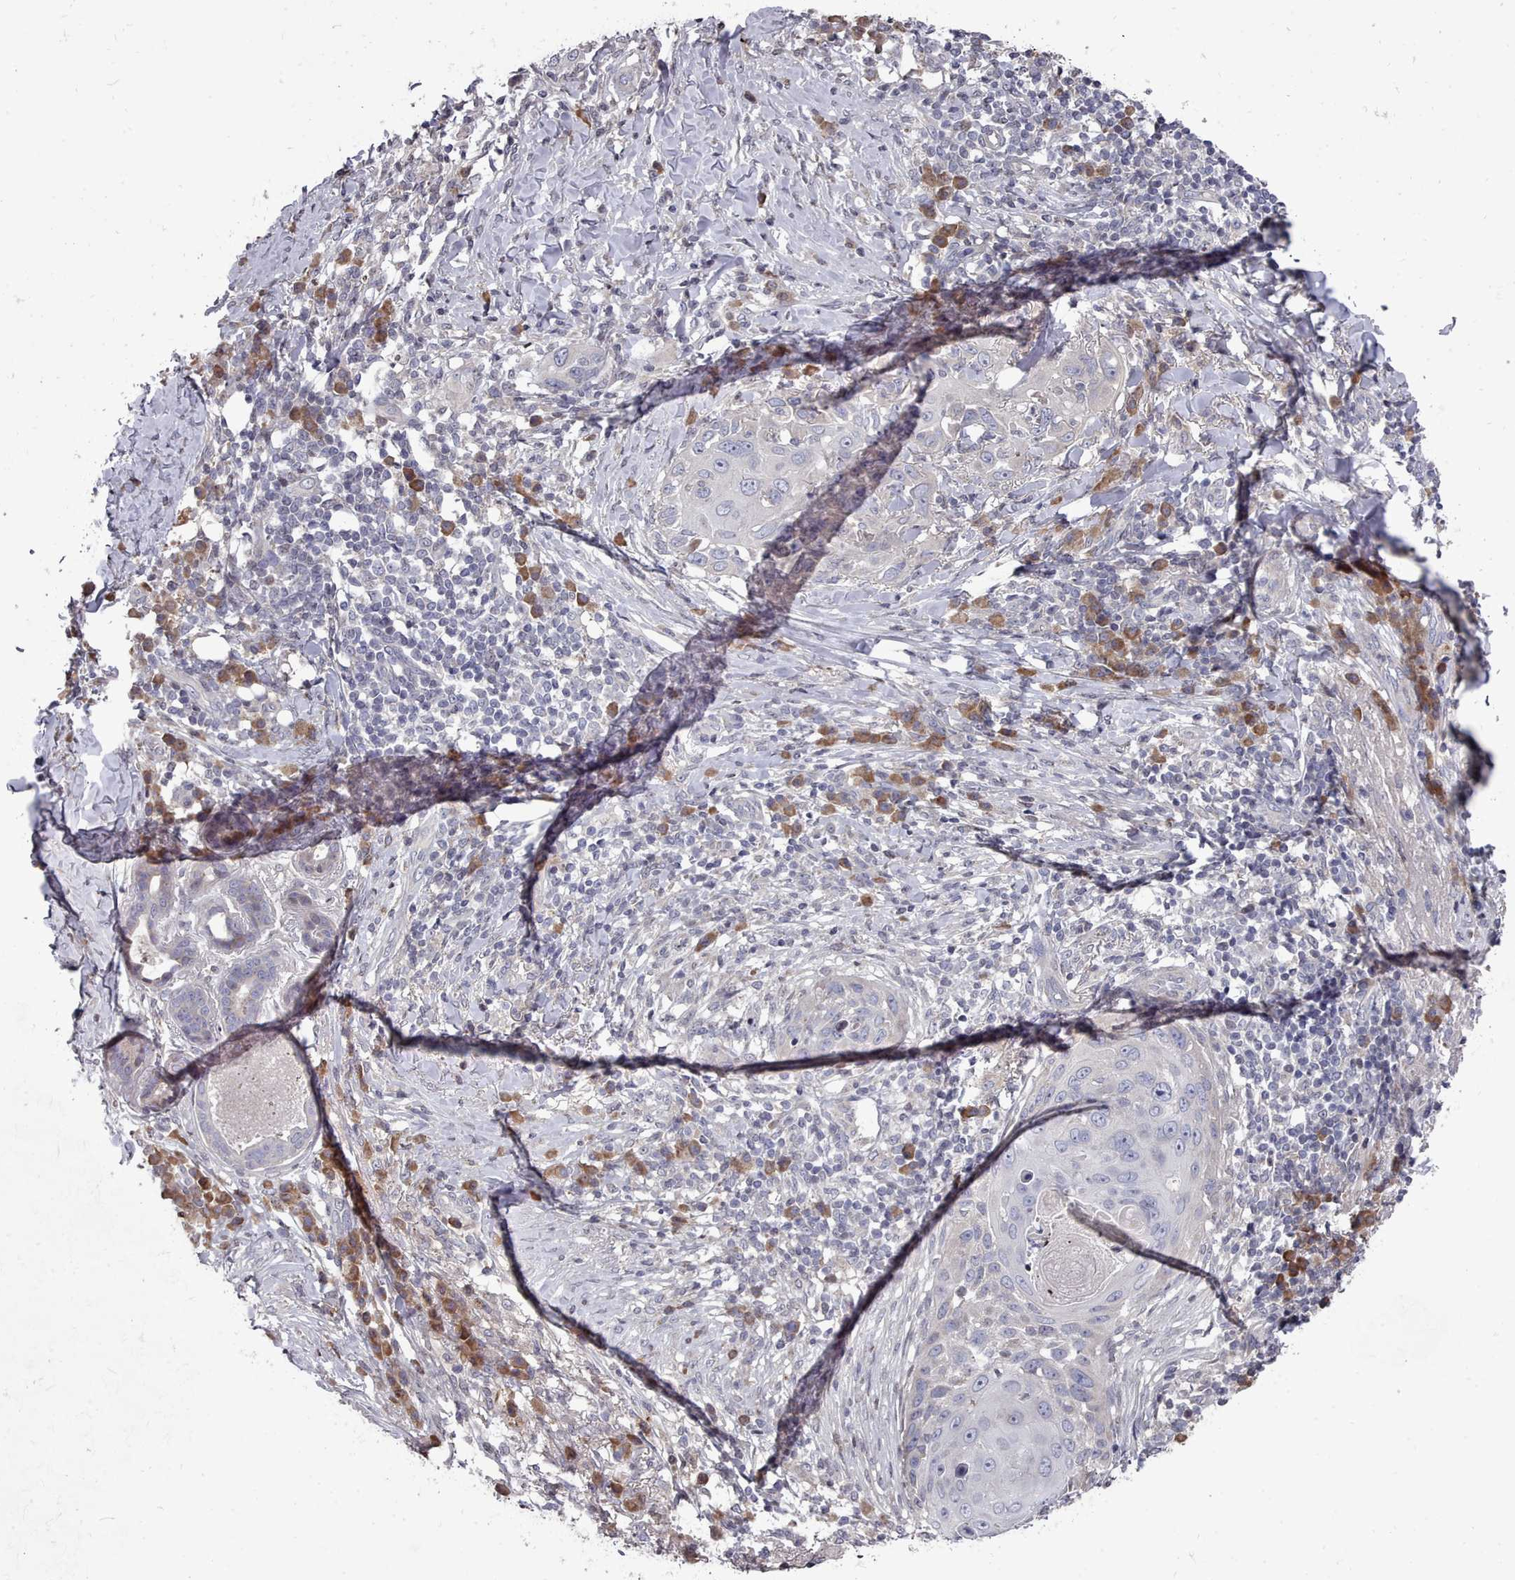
{"staining": {"intensity": "negative", "quantity": "none", "location": "none"}, "tissue": "skin cancer", "cell_type": "Tumor cells", "image_type": "cancer", "snomed": [{"axis": "morphology", "description": "Squamous cell carcinoma, NOS"}, {"axis": "topography", "description": "Skin"}], "caption": "Immunohistochemistry (IHC) histopathology image of neoplastic tissue: squamous cell carcinoma (skin) stained with DAB (3,3'-diaminobenzidine) demonstrates no significant protein expression in tumor cells.", "gene": "ACKR3", "patient": {"sex": "female", "age": 44}}